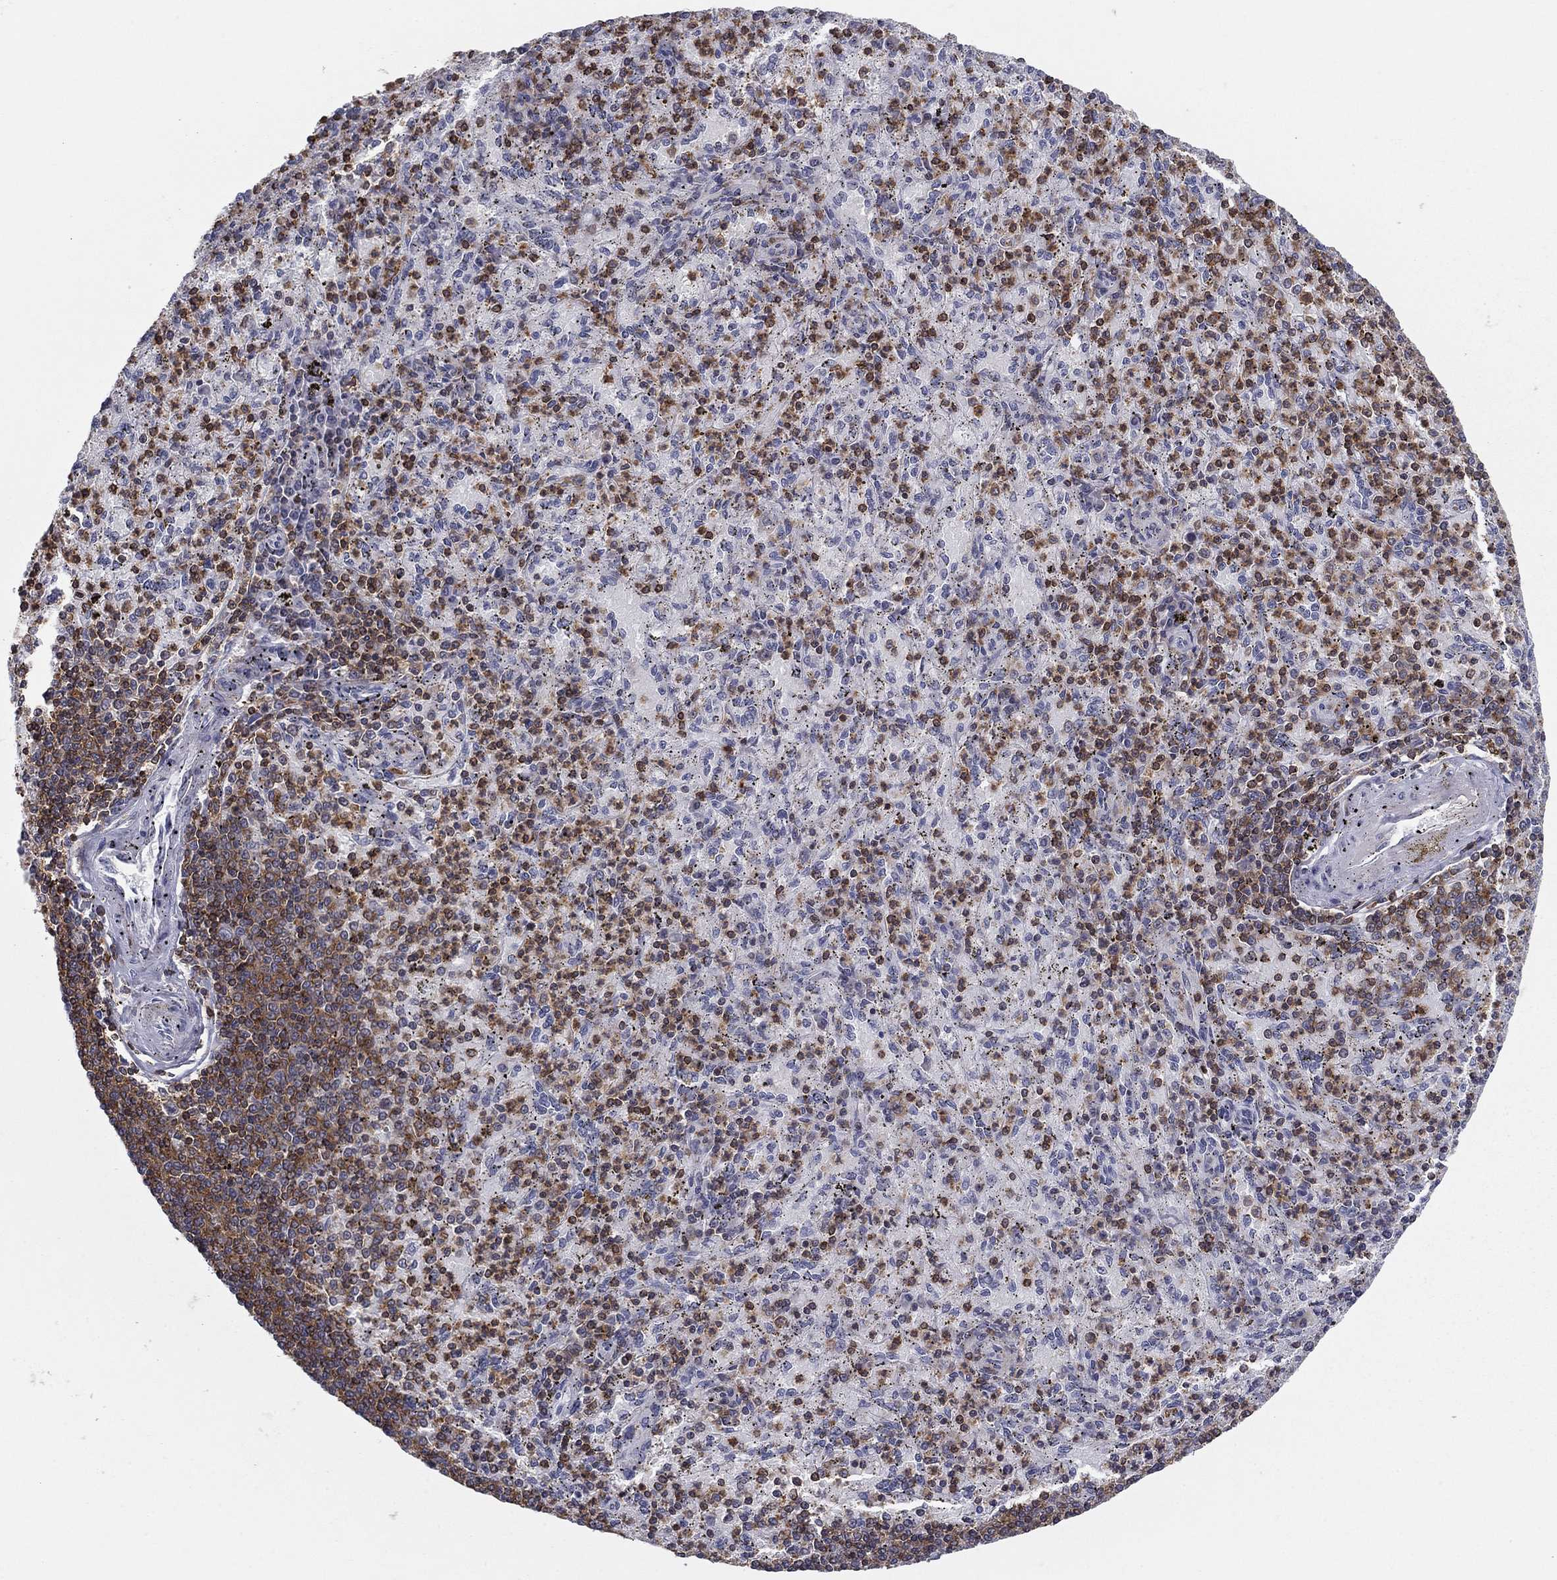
{"staining": {"intensity": "strong", "quantity": "25%-75%", "location": "cytoplasmic/membranous"}, "tissue": "spleen", "cell_type": "Cells in red pulp", "image_type": "normal", "snomed": [{"axis": "morphology", "description": "Normal tissue, NOS"}, {"axis": "topography", "description": "Spleen"}], "caption": "A histopathology image of spleen stained for a protein exhibits strong cytoplasmic/membranous brown staining in cells in red pulp. (brown staining indicates protein expression, while blue staining denotes nuclei).", "gene": "ARHGAP27", "patient": {"sex": "male", "age": 60}}